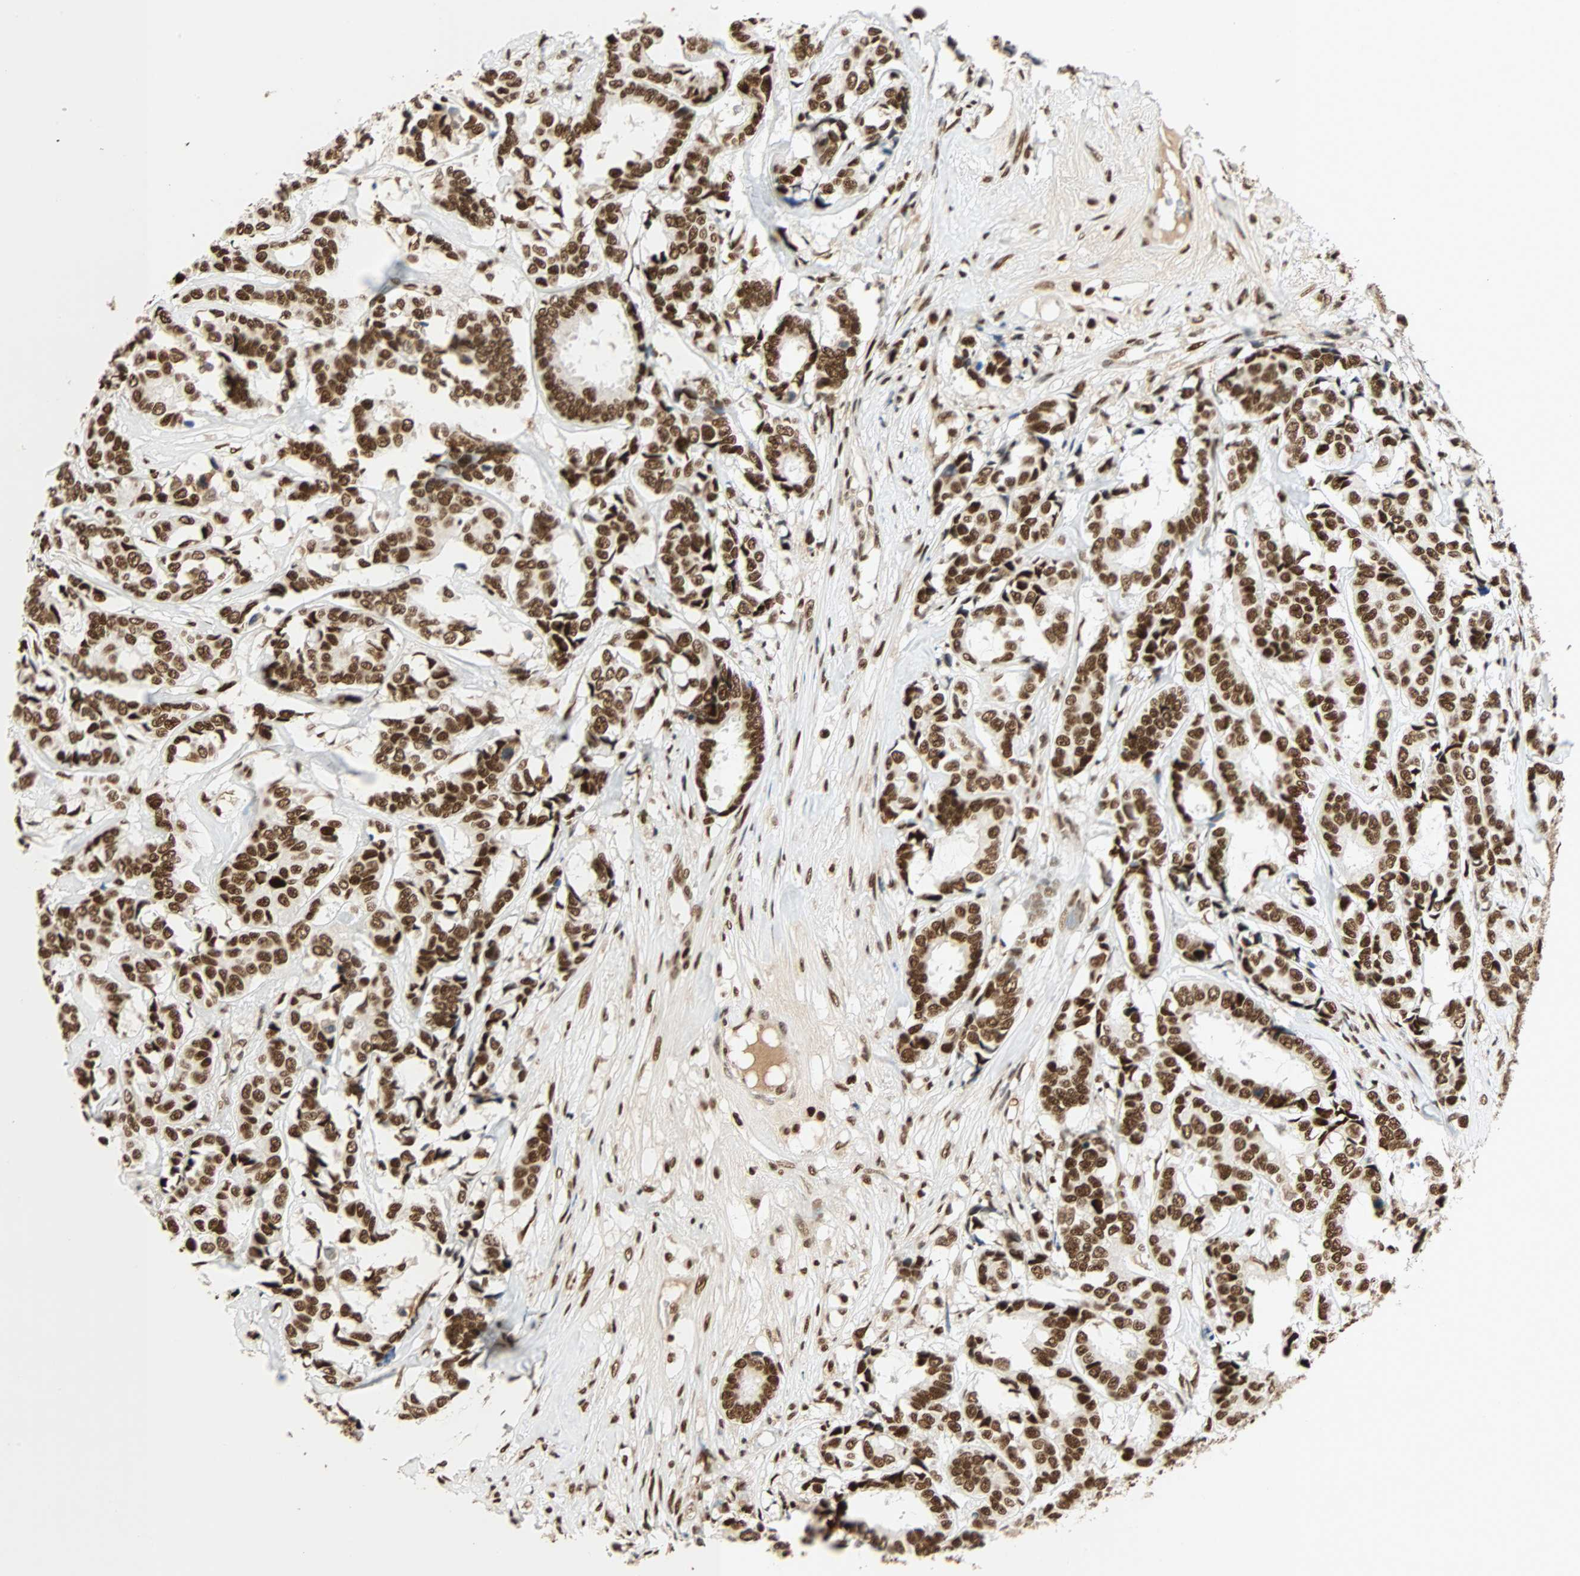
{"staining": {"intensity": "strong", "quantity": ">75%", "location": "nuclear"}, "tissue": "breast cancer", "cell_type": "Tumor cells", "image_type": "cancer", "snomed": [{"axis": "morphology", "description": "Duct carcinoma"}, {"axis": "topography", "description": "Breast"}], "caption": "Breast cancer stained with DAB (3,3'-diaminobenzidine) immunohistochemistry displays high levels of strong nuclear positivity in approximately >75% of tumor cells. The protein of interest is stained brown, and the nuclei are stained in blue (DAB (3,3'-diaminobenzidine) IHC with brightfield microscopy, high magnification).", "gene": "CDK12", "patient": {"sex": "female", "age": 87}}